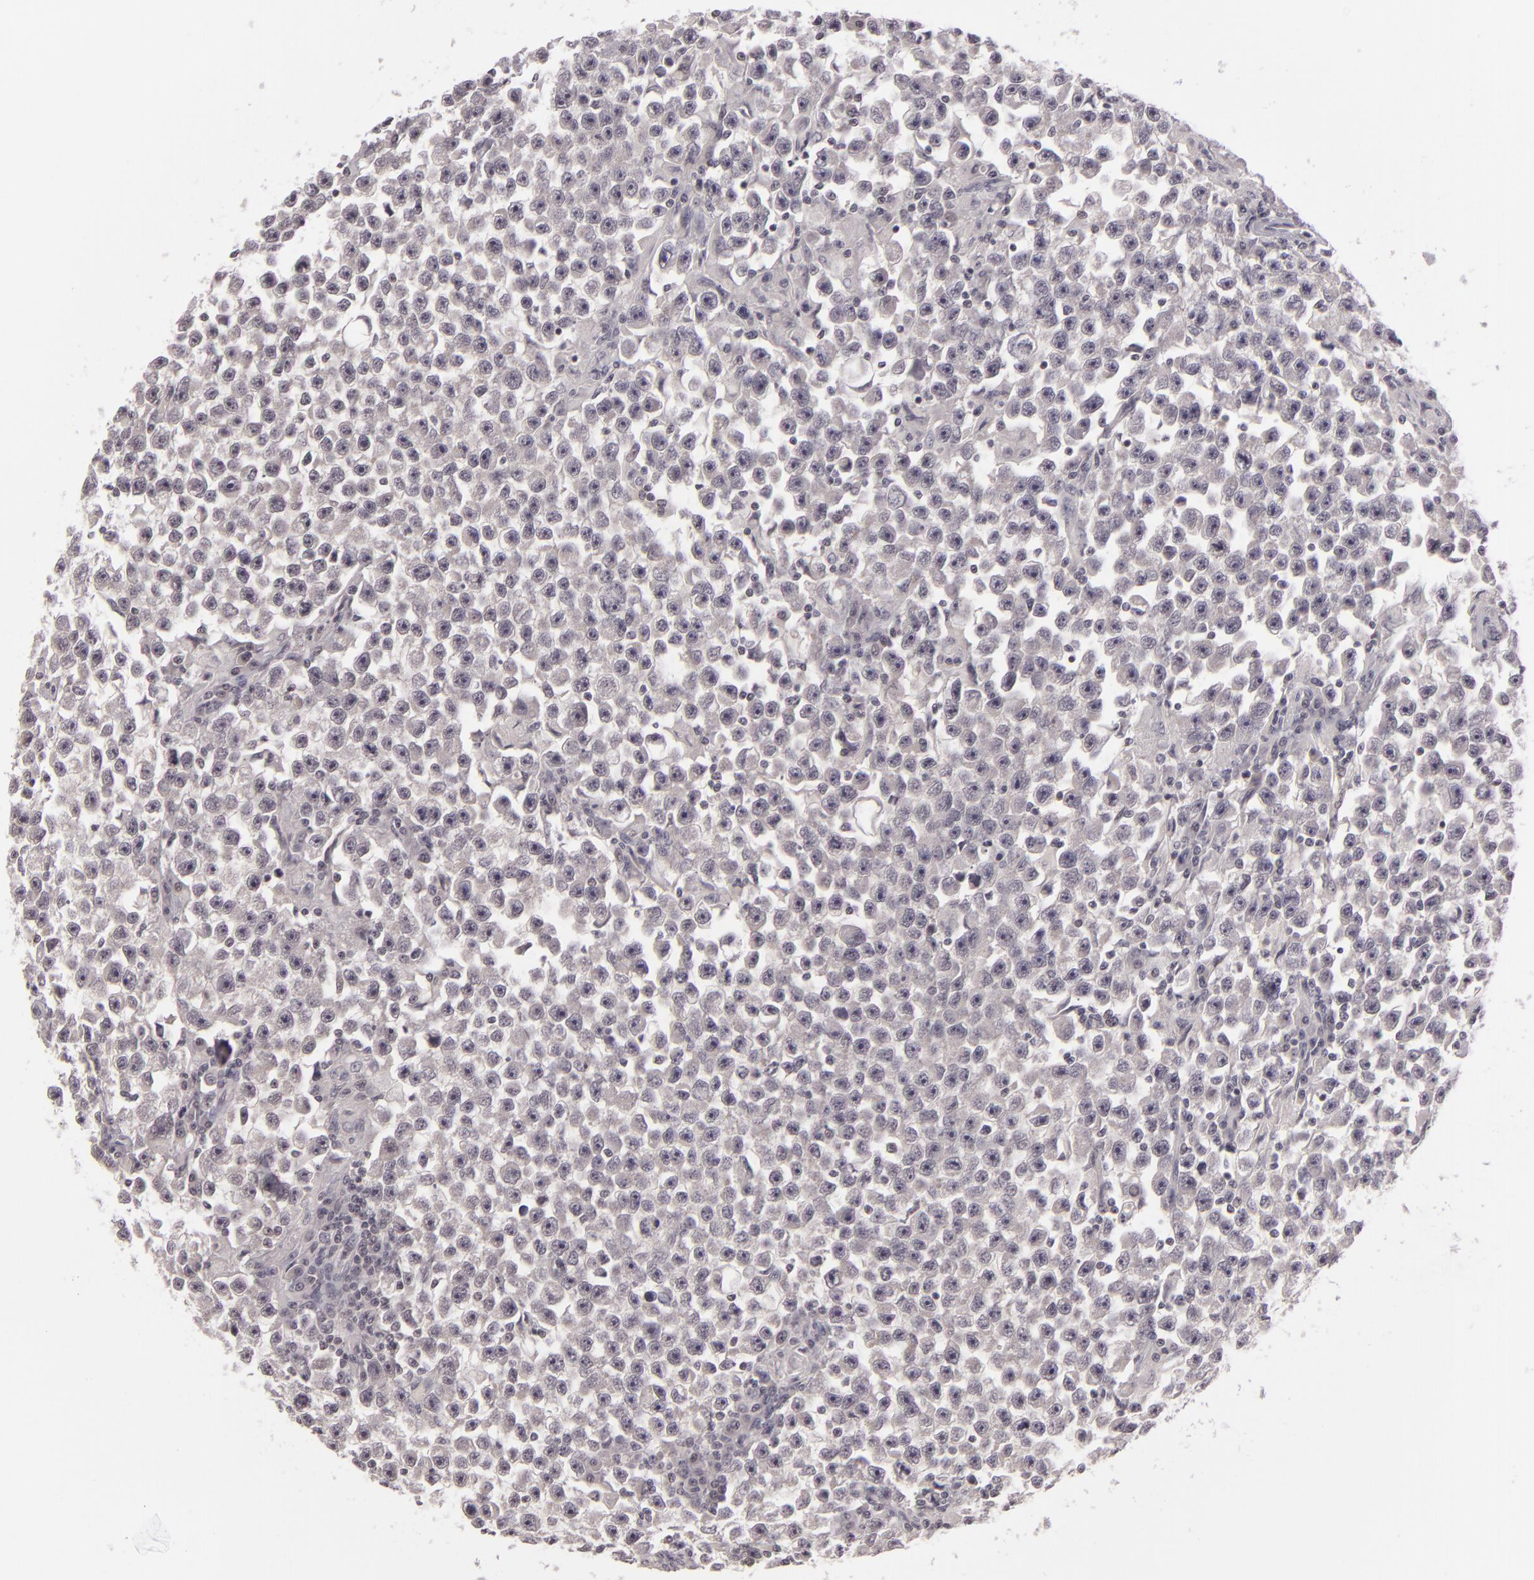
{"staining": {"intensity": "negative", "quantity": "none", "location": "none"}, "tissue": "testis cancer", "cell_type": "Tumor cells", "image_type": "cancer", "snomed": [{"axis": "morphology", "description": "Seminoma, NOS"}, {"axis": "topography", "description": "Testis"}], "caption": "Protein analysis of seminoma (testis) demonstrates no significant expression in tumor cells.", "gene": "ZNF205", "patient": {"sex": "male", "age": 33}}